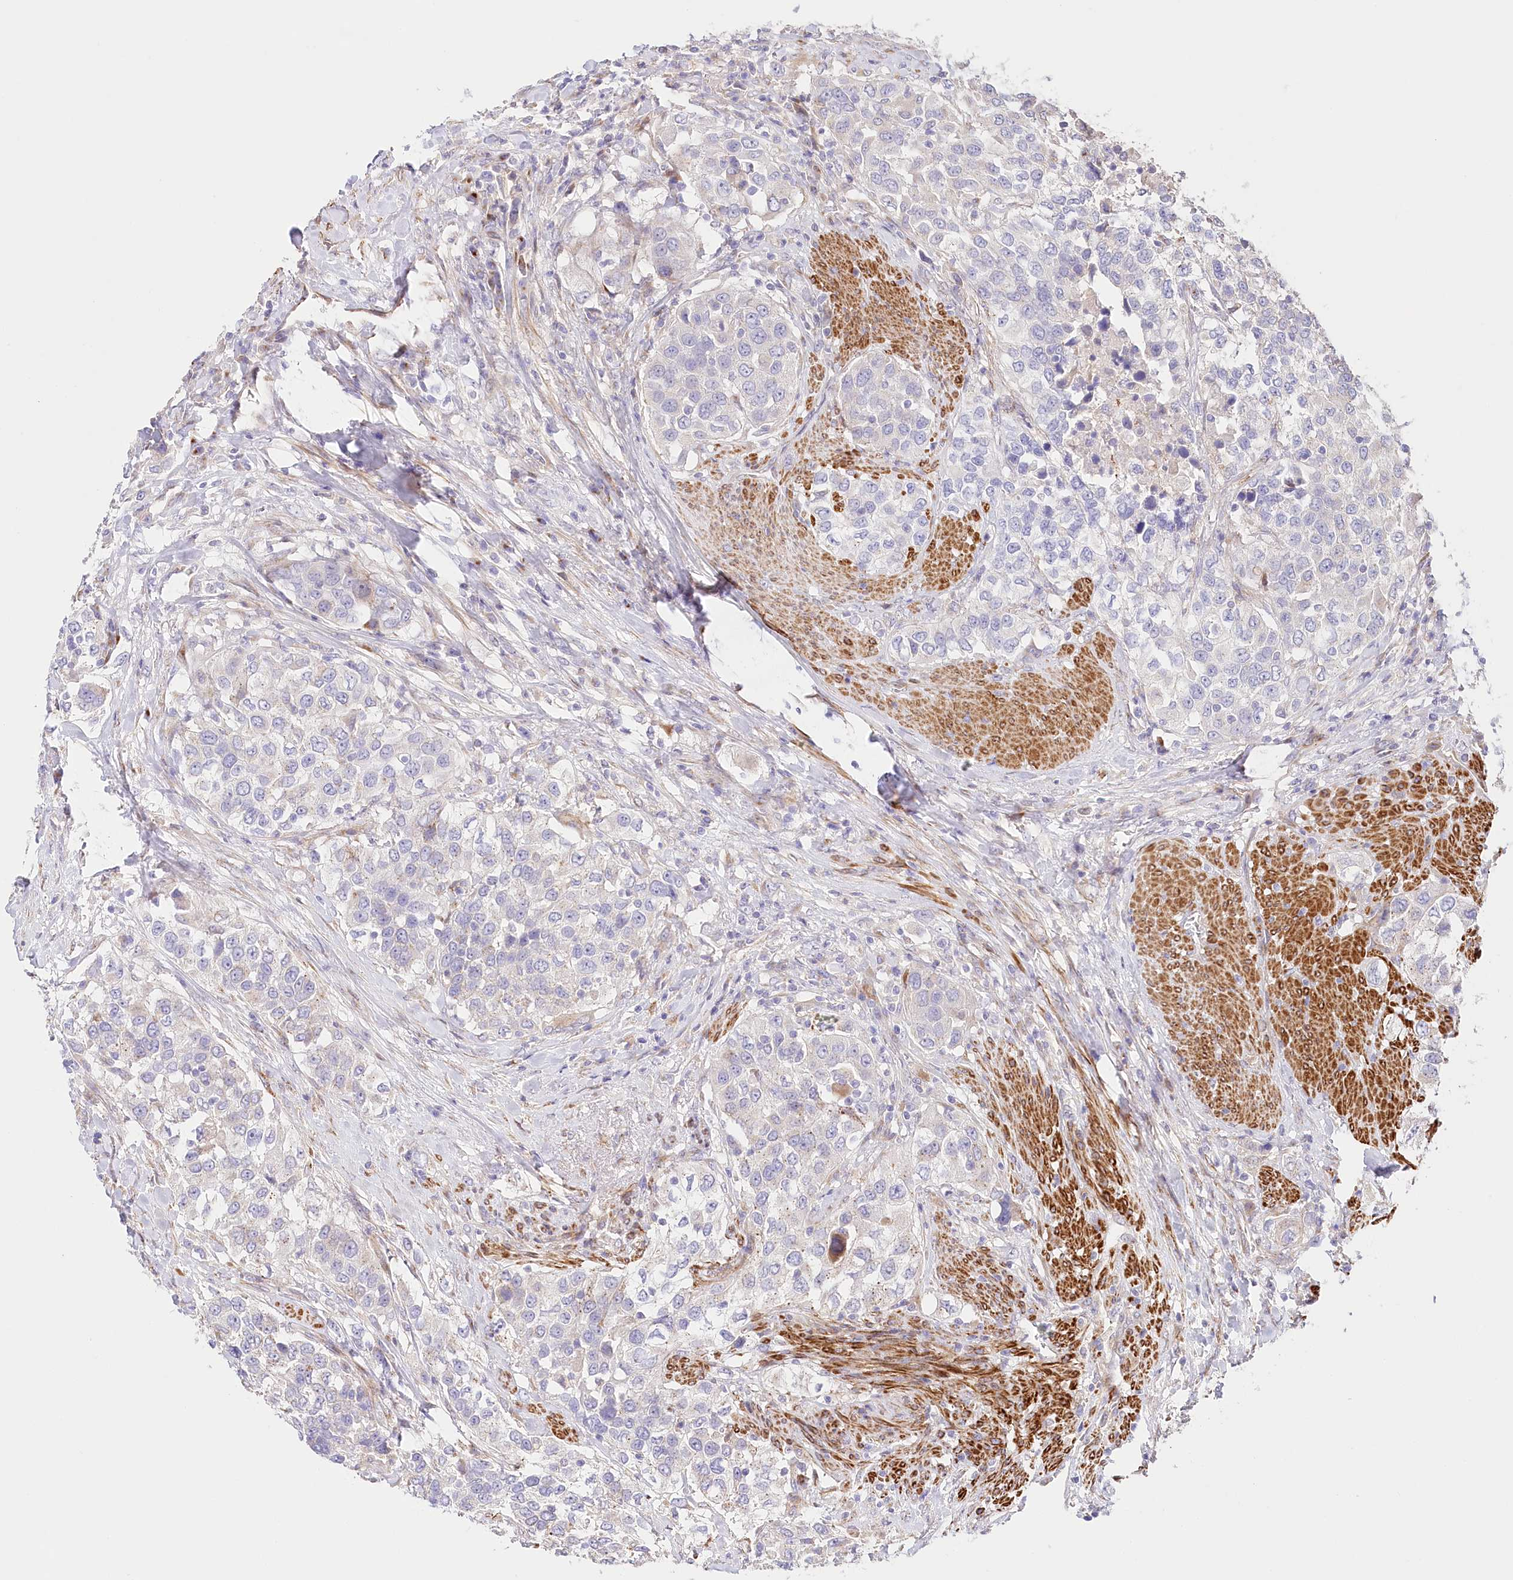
{"staining": {"intensity": "negative", "quantity": "none", "location": "none"}, "tissue": "urothelial cancer", "cell_type": "Tumor cells", "image_type": "cancer", "snomed": [{"axis": "morphology", "description": "Urothelial carcinoma, High grade"}, {"axis": "topography", "description": "Urinary bladder"}], "caption": "The micrograph reveals no significant positivity in tumor cells of urothelial cancer.", "gene": "ABRAXAS2", "patient": {"sex": "female", "age": 80}}